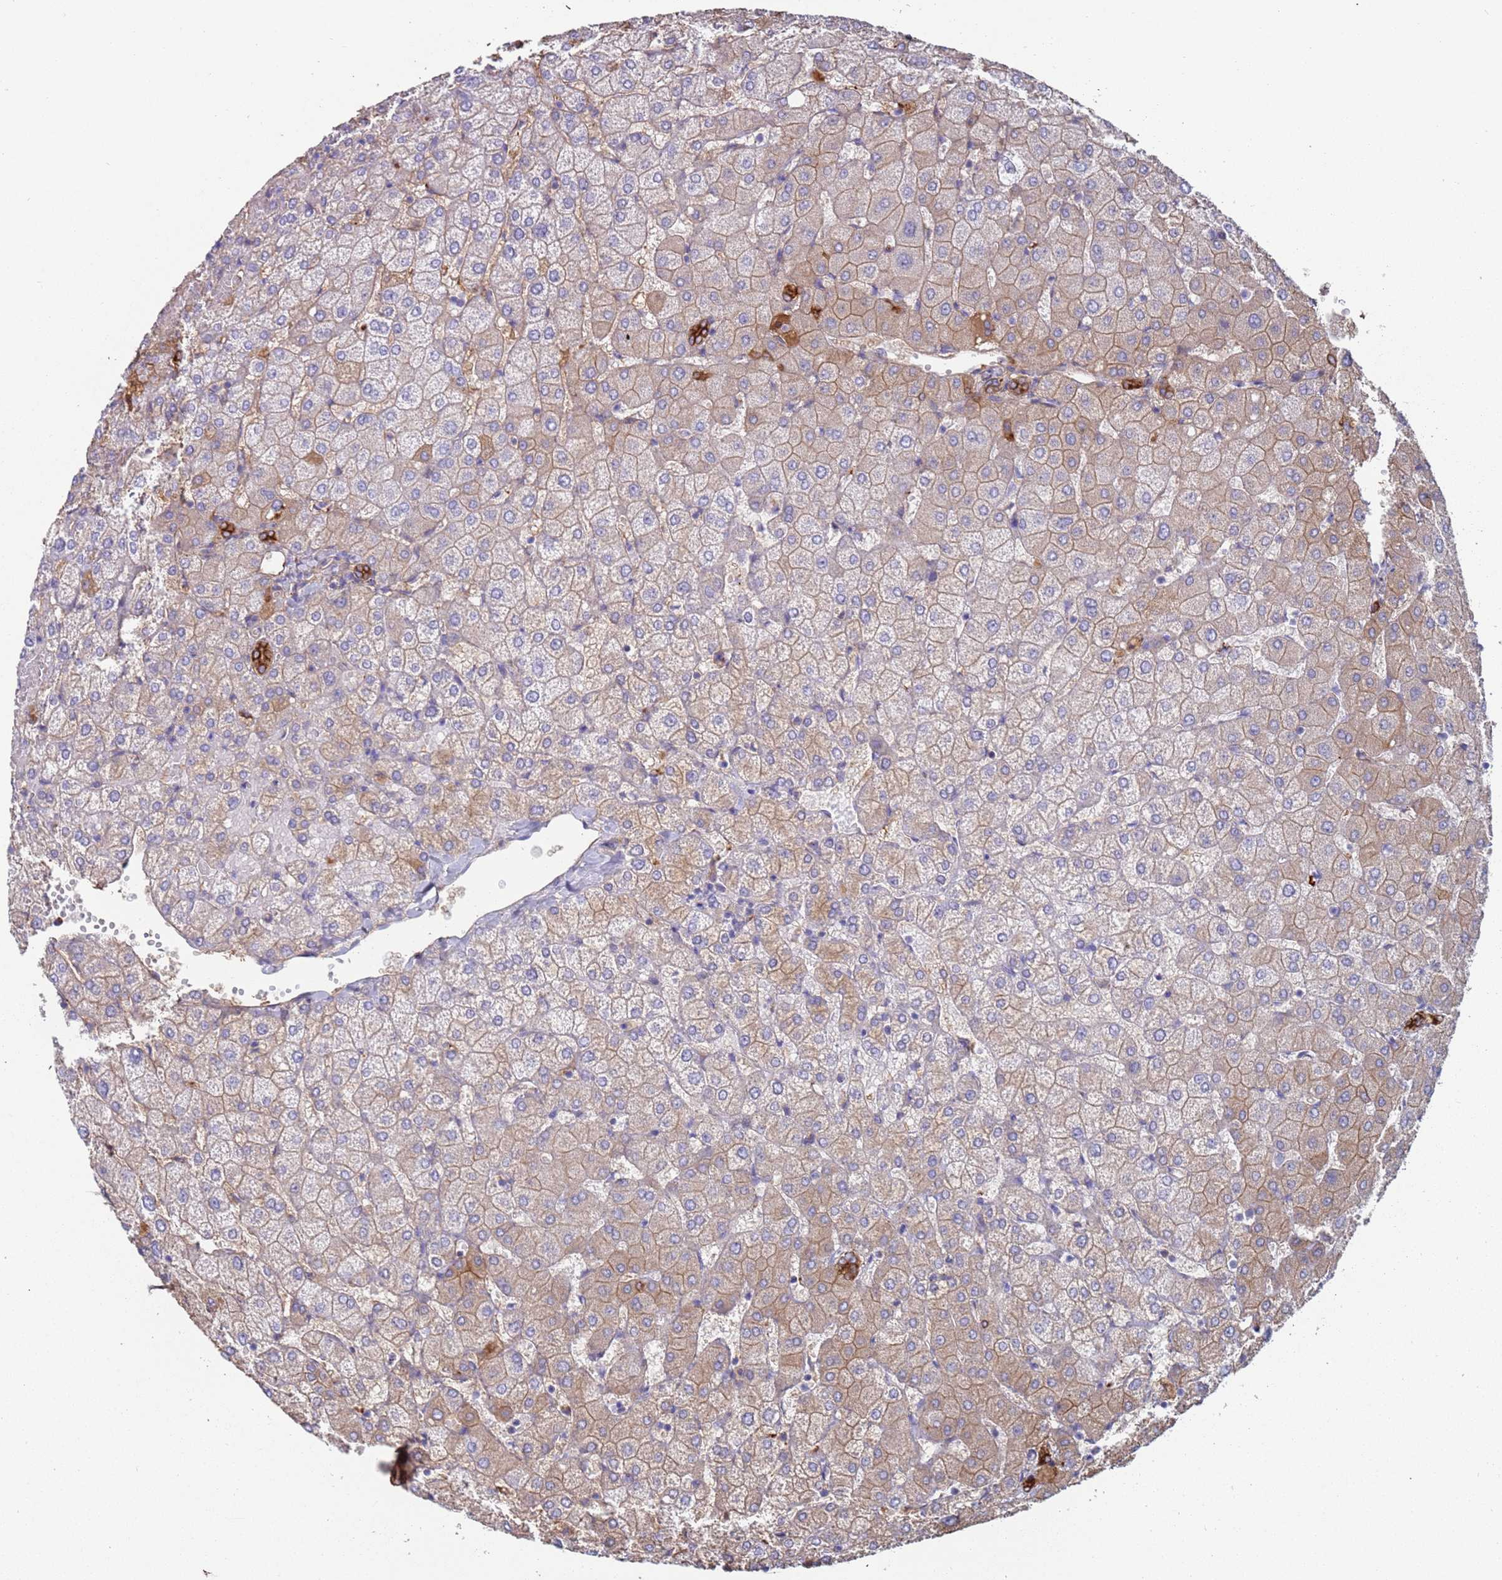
{"staining": {"intensity": "strong", "quantity": ">75%", "location": "cytoplasmic/membranous"}, "tissue": "liver", "cell_type": "Cholangiocytes", "image_type": "normal", "snomed": [{"axis": "morphology", "description": "Normal tissue, NOS"}, {"axis": "topography", "description": "Liver"}], "caption": "A high amount of strong cytoplasmic/membranous expression is appreciated in approximately >75% of cholangiocytes in benign liver.", "gene": "CYSLTR2", "patient": {"sex": "female", "age": 54}}